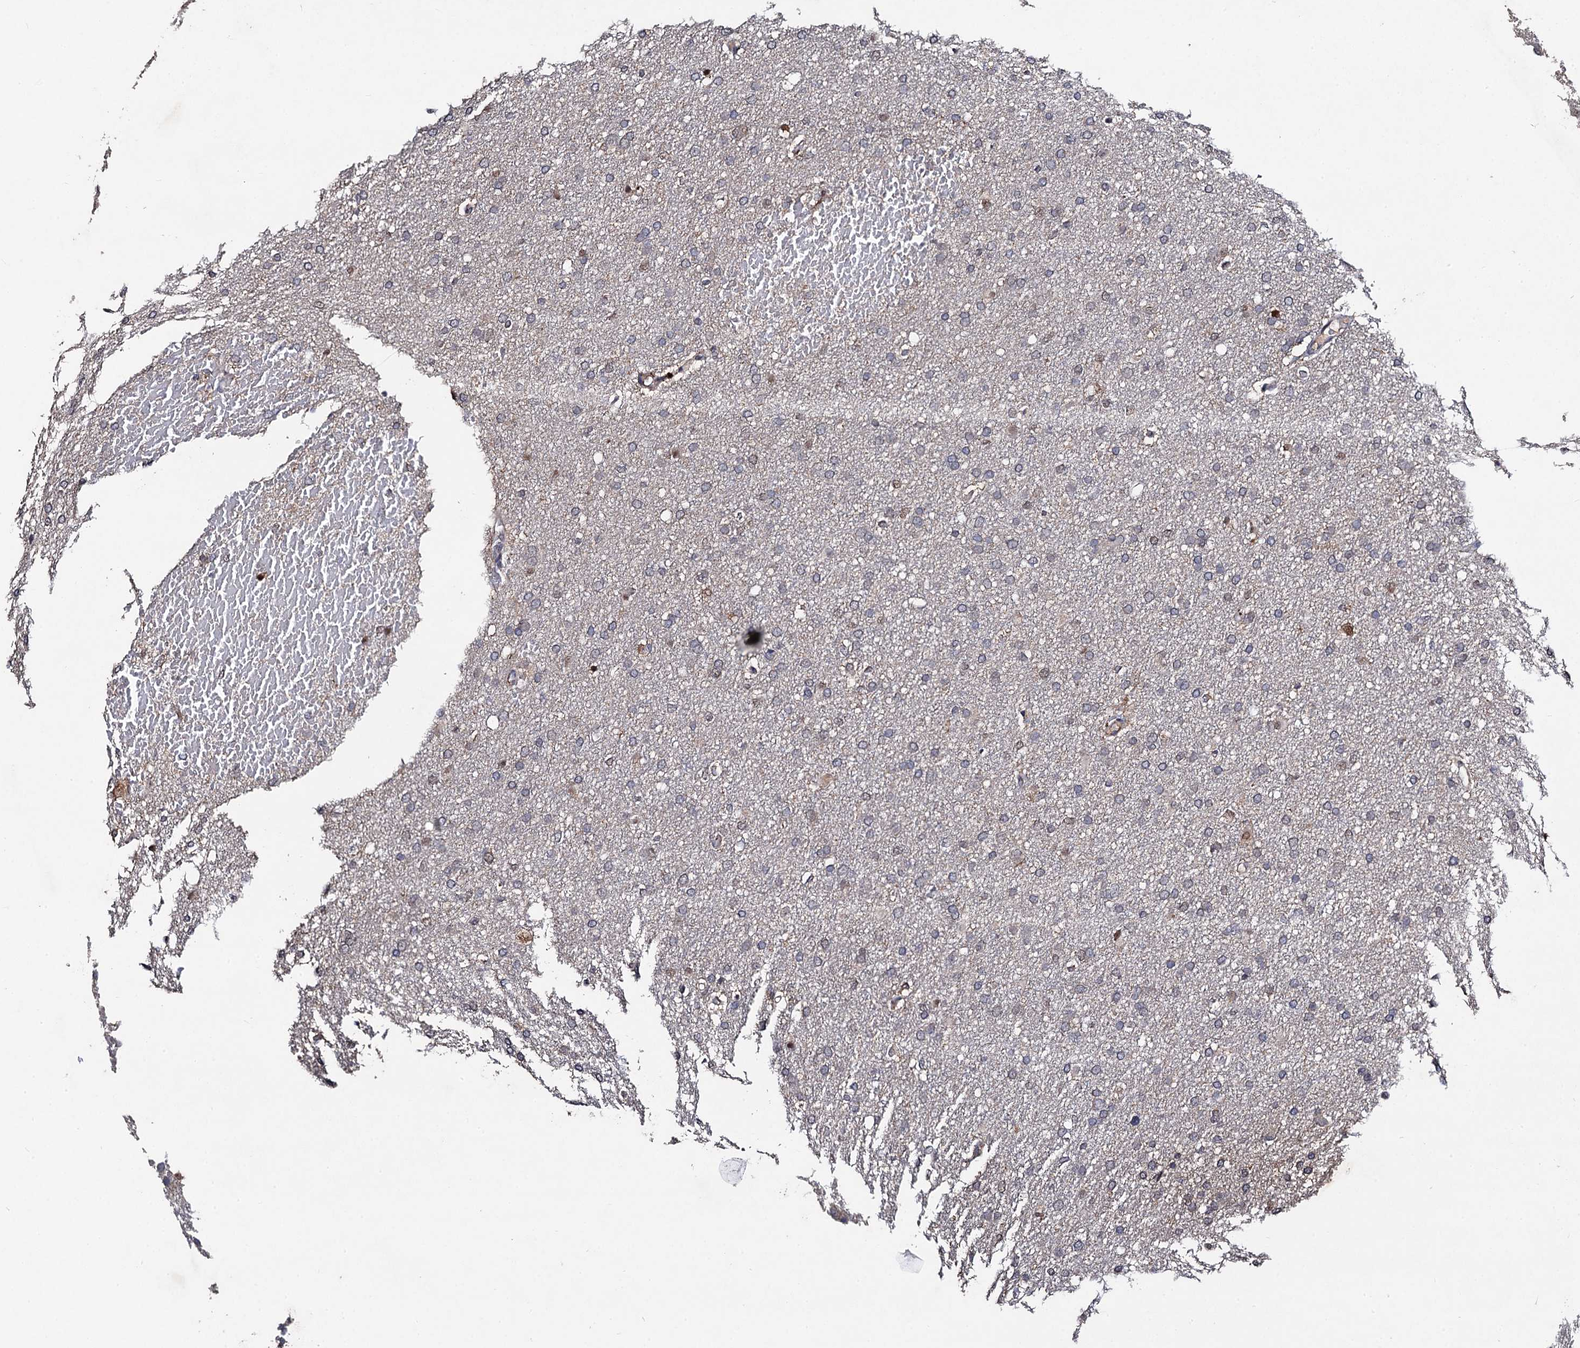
{"staining": {"intensity": "negative", "quantity": "none", "location": "none"}, "tissue": "glioma", "cell_type": "Tumor cells", "image_type": "cancer", "snomed": [{"axis": "morphology", "description": "Glioma, malignant, High grade"}, {"axis": "topography", "description": "Cerebral cortex"}], "caption": "Immunohistochemical staining of human malignant high-grade glioma displays no significant expression in tumor cells.", "gene": "PPTC7", "patient": {"sex": "female", "age": 36}}